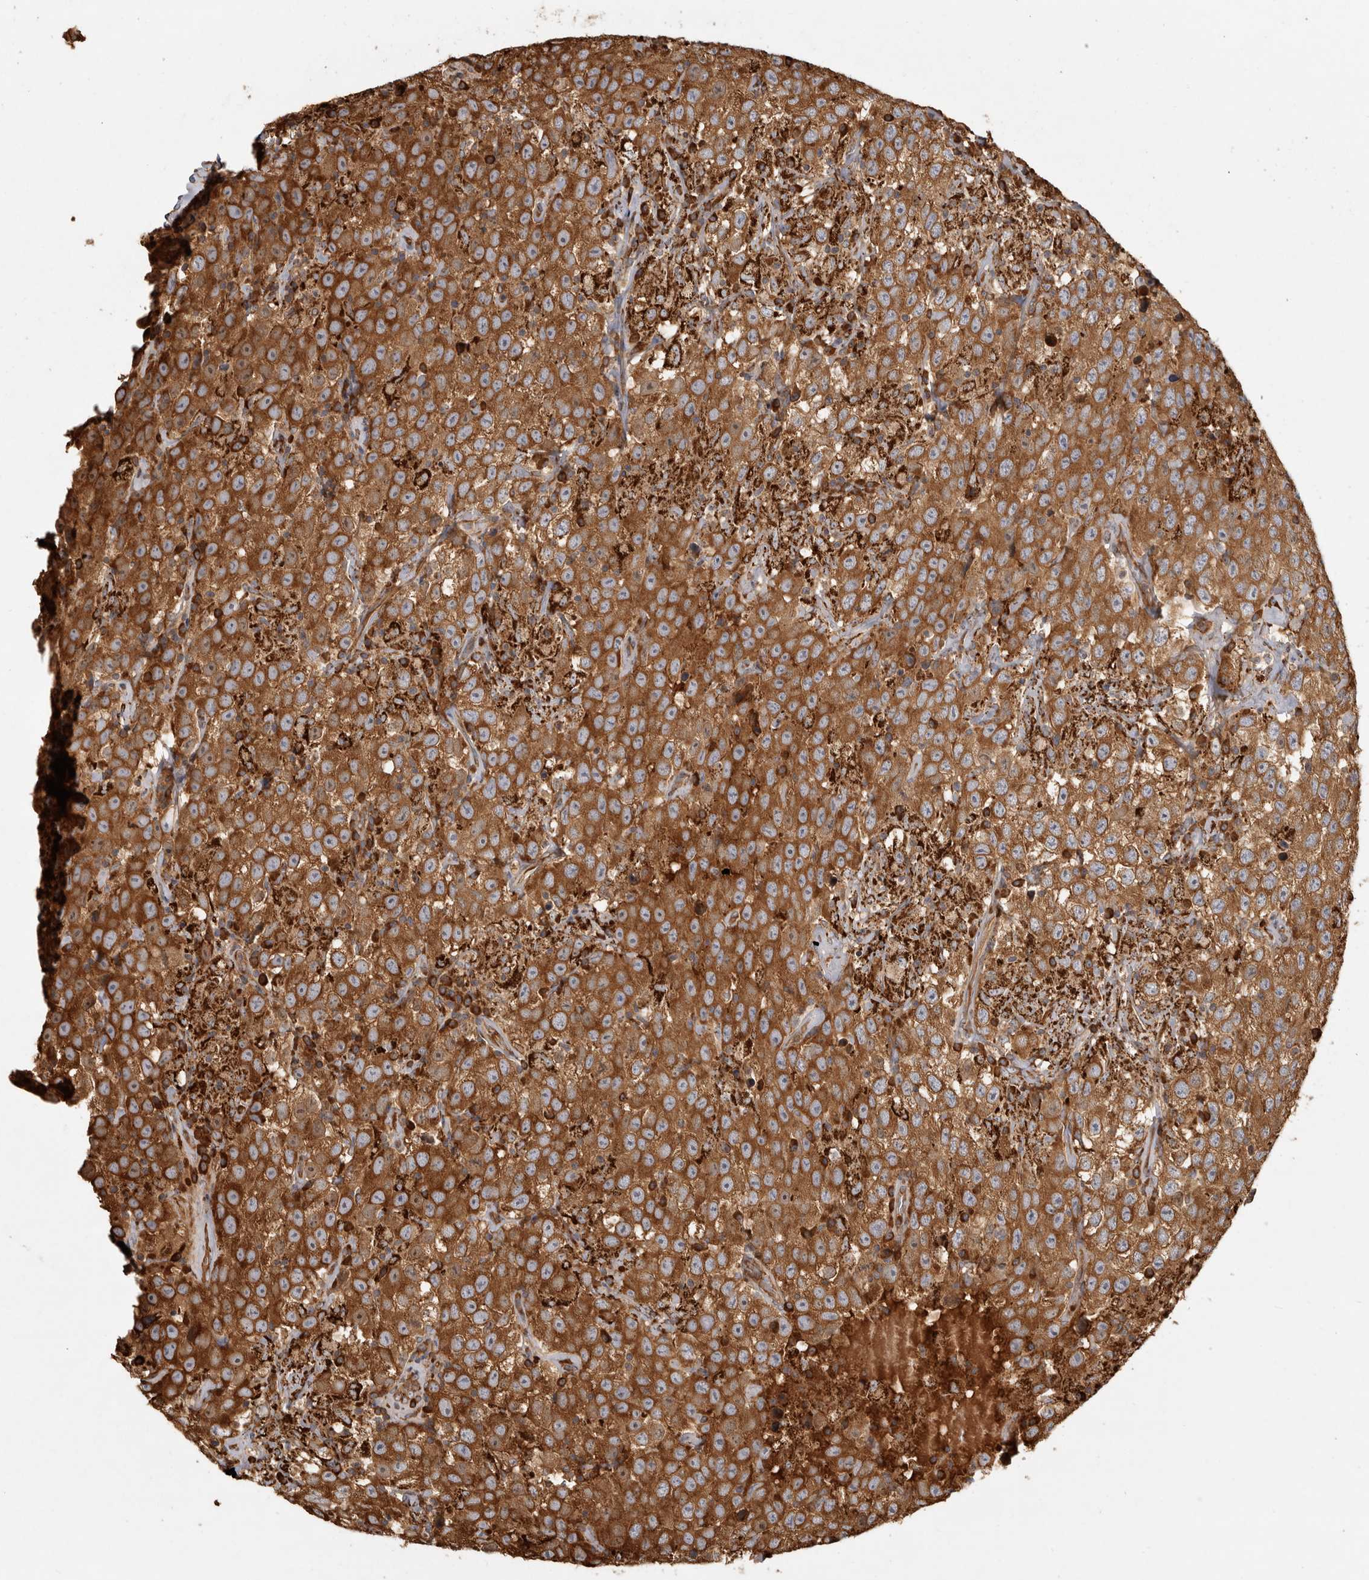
{"staining": {"intensity": "strong", "quantity": ">75%", "location": "cytoplasmic/membranous"}, "tissue": "testis cancer", "cell_type": "Tumor cells", "image_type": "cancer", "snomed": [{"axis": "morphology", "description": "Seminoma, NOS"}, {"axis": "topography", "description": "Testis"}], "caption": "Human testis cancer (seminoma) stained for a protein (brown) displays strong cytoplasmic/membranous positive expression in about >75% of tumor cells.", "gene": "CAMSAP2", "patient": {"sex": "male", "age": 41}}